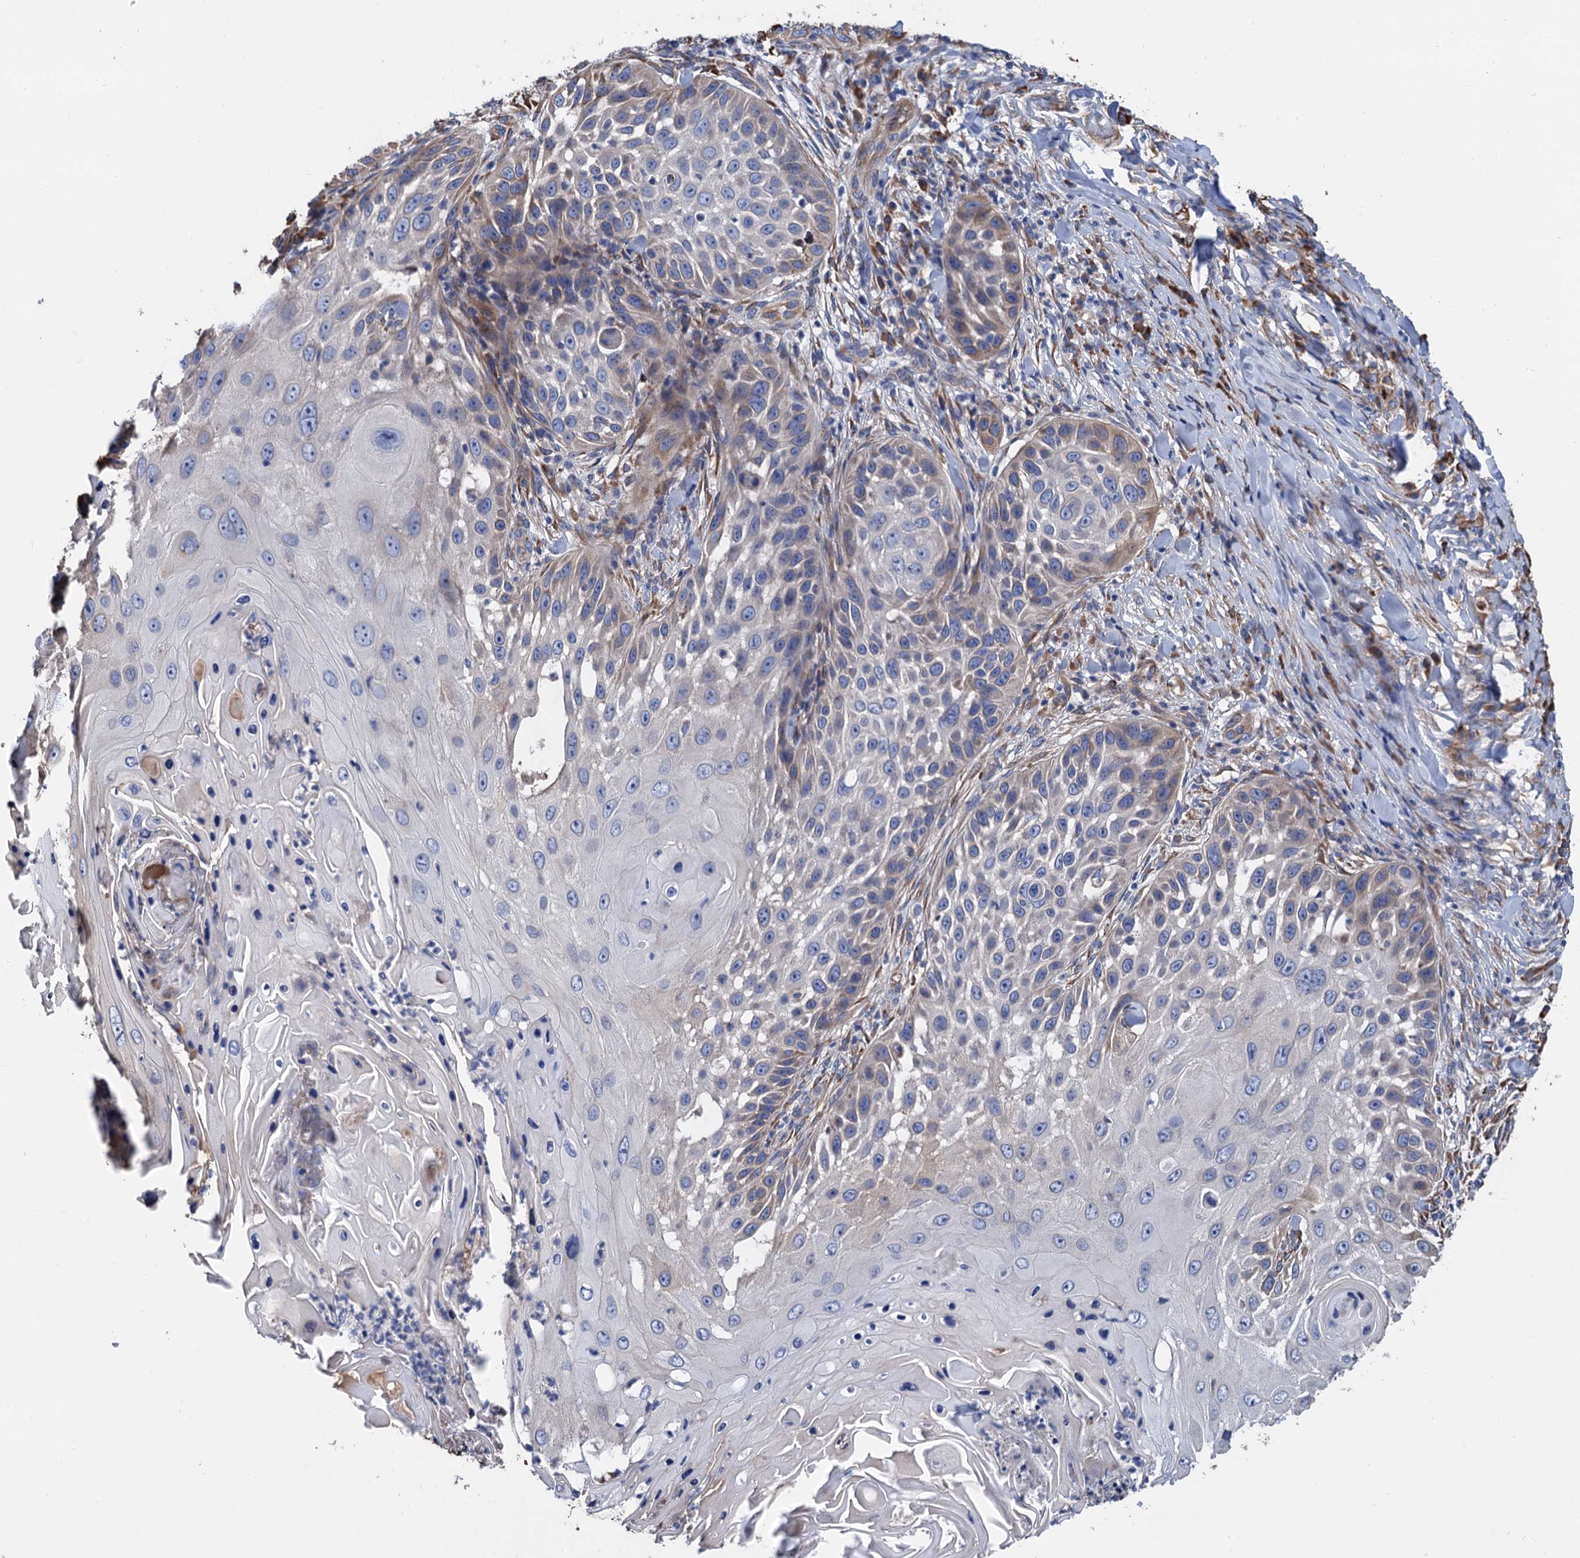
{"staining": {"intensity": "weak", "quantity": "<25%", "location": "cytoplasmic/membranous"}, "tissue": "skin cancer", "cell_type": "Tumor cells", "image_type": "cancer", "snomed": [{"axis": "morphology", "description": "Squamous cell carcinoma, NOS"}, {"axis": "topography", "description": "Skin"}], "caption": "An image of human skin cancer is negative for staining in tumor cells.", "gene": "CNNM1", "patient": {"sex": "female", "age": 44}}